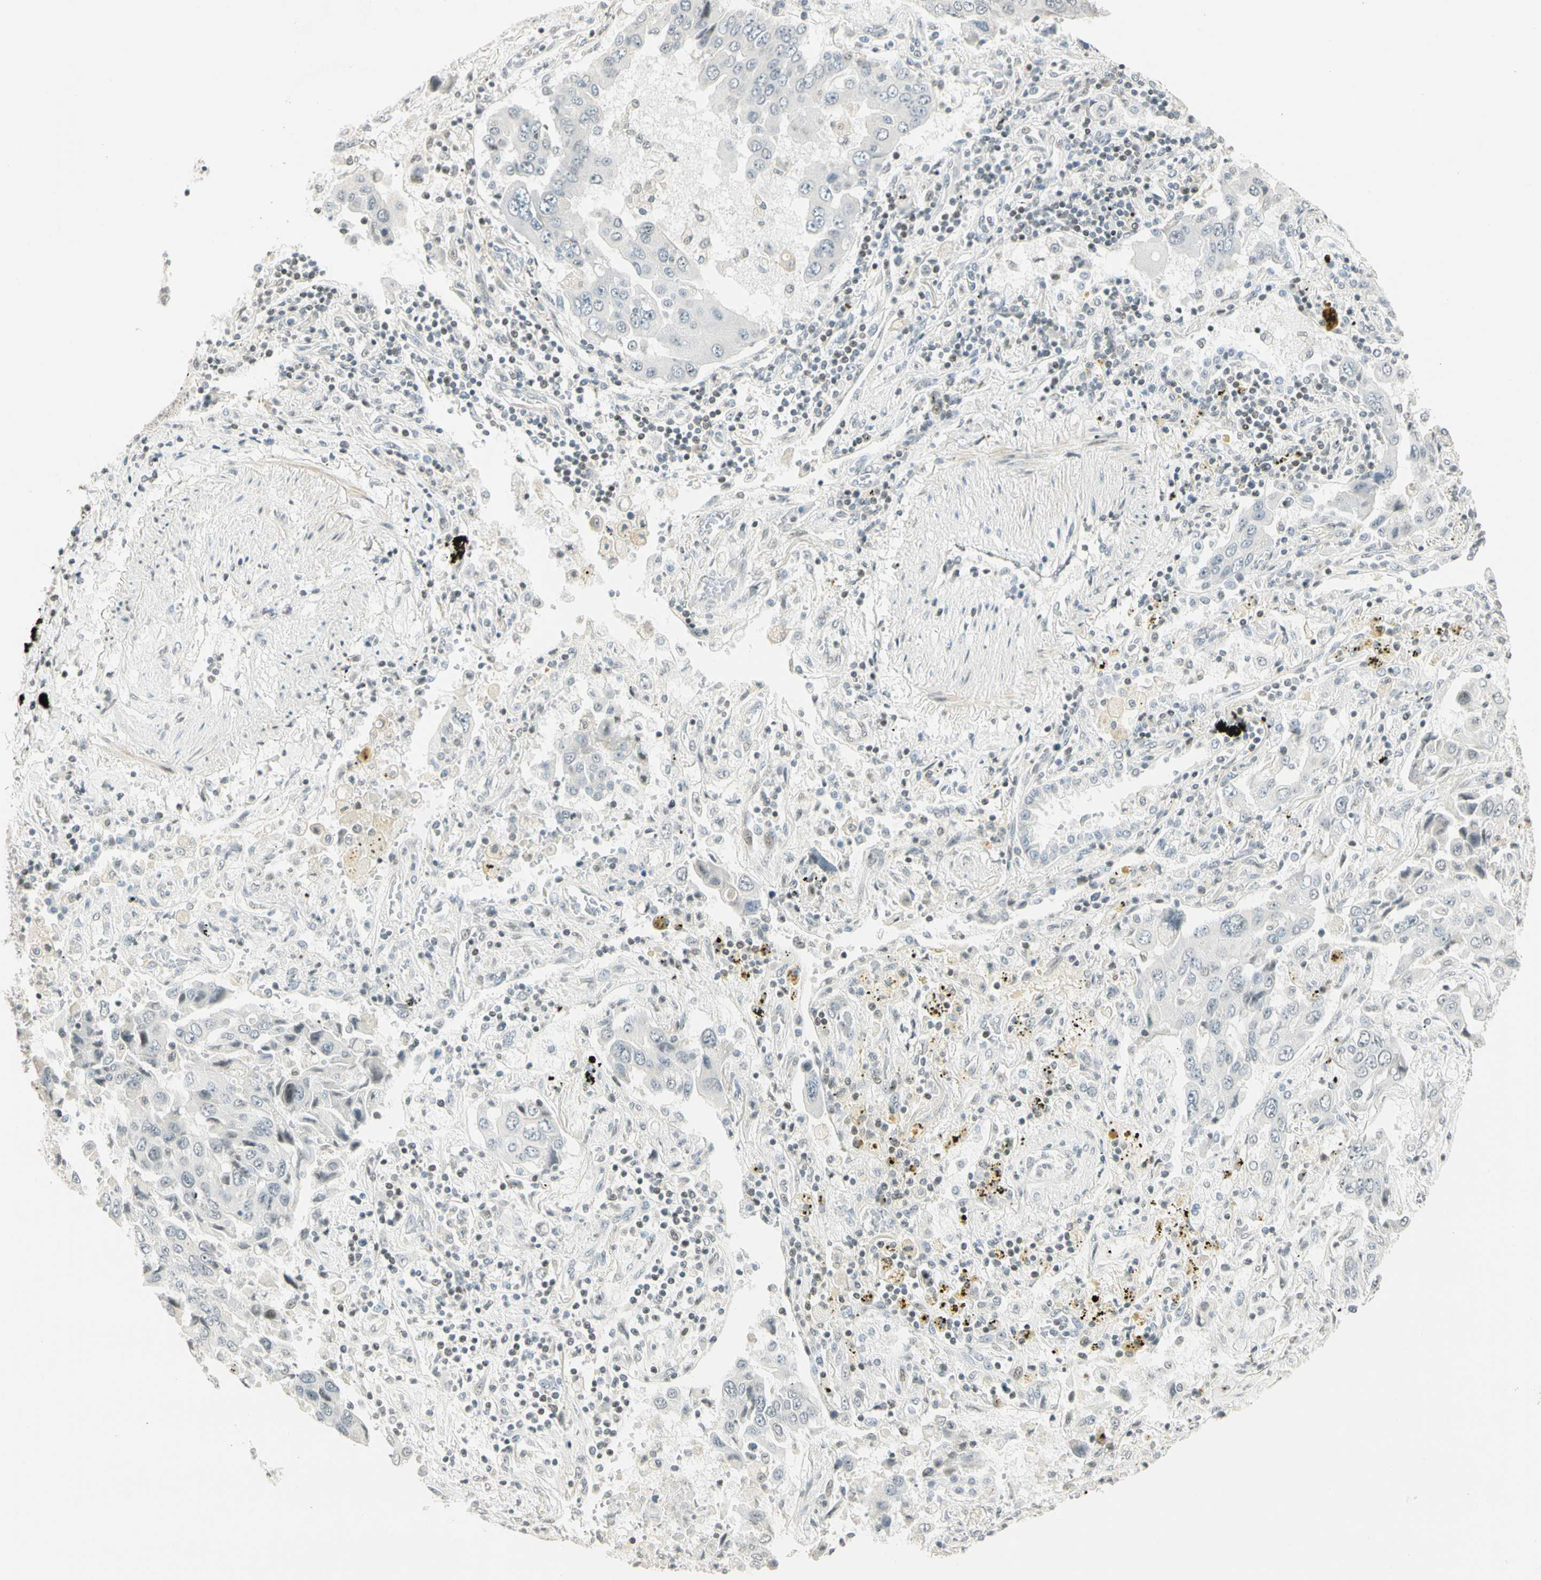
{"staining": {"intensity": "weak", "quantity": "<25%", "location": "nuclear"}, "tissue": "lung cancer", "cell_type": "Tumor cells", "image_type": "cancer", "snomed": [{"axis": "morphology", "description": "Adenocarcinoma, NOS"}, {"axis": "topography", "description": "Lung"}], "caption": "Immunohistochemistry (IHC) micrograph of human lung cancer (adenocarcinoma) stained for a protein (brown), which displays no expression in tumor cells.", "gene": "SMAD3", "patient": {"sex": "female", "age": 65}}